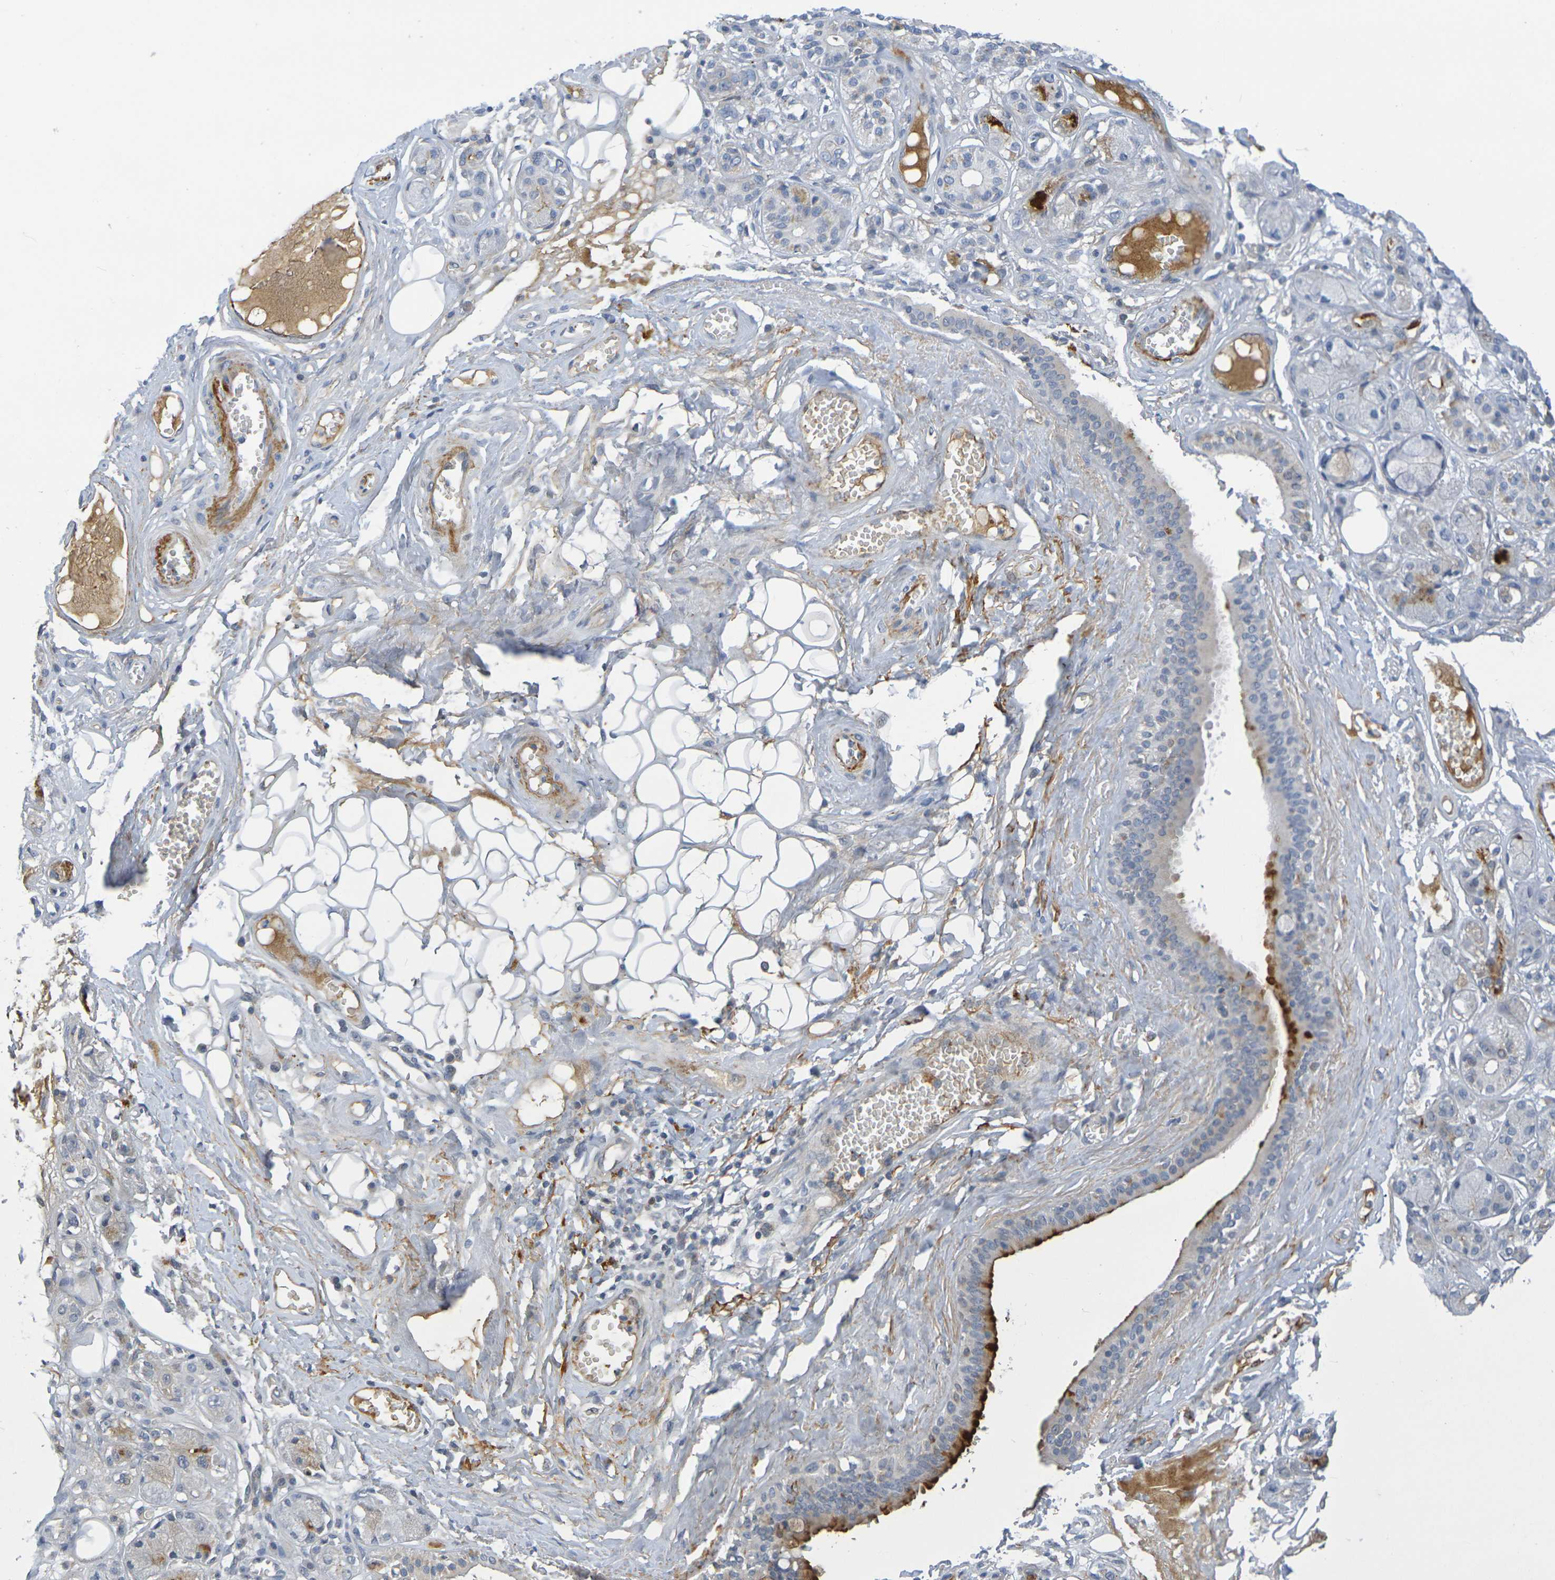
{"staining": {"intensity": "negative", "quantity": "none", "location": "none"}, "tissue": "adipose tissue", "cell_type": "Adipocytes", "image_type": "normal", "snomed": [{"axis": "morphology", "description": "Normal tissue, NOS"}, {"axis": "morphology", "description": "Inflammation, NOS"}, {"axis": "topography", "description": "Salivary gland"}, {"axis": "topography", "description": "Peripheral nerve tissue"}], "caption": "Immunohistochemistry (IHC) image of normal adipose tissue: human adipose tissue stained with DAB (3,3'-diaminobenzidine) reveals no significant protein staining in adipocytes. The staining is performed using DAB brown chromogen with nuclei counter-stained in using hematoxylin.", "gene": "IL10", "patient": {"sex": "female", "age": 75}}